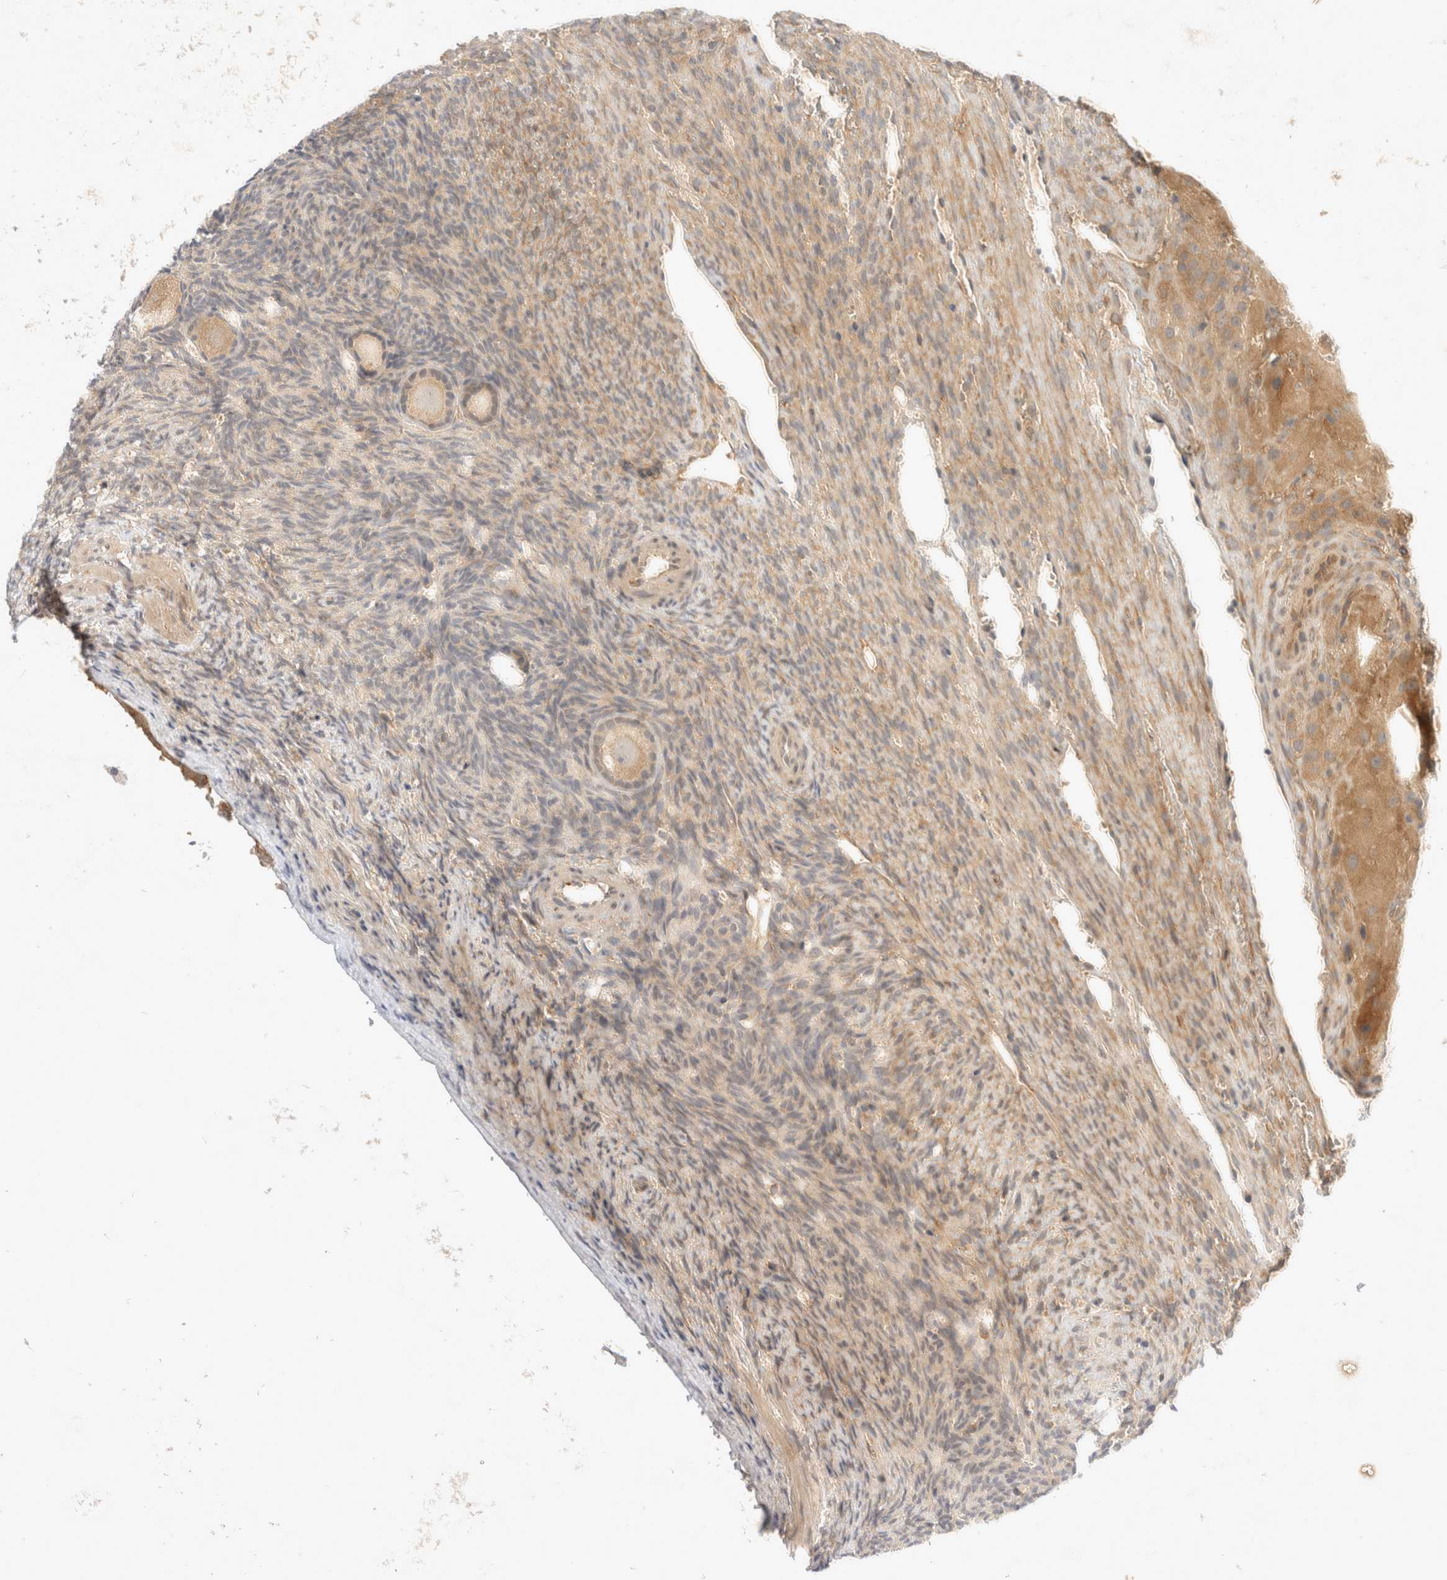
{"staining": {"intensity": "weak", "quantity": ">75%", "location": "cytoplasmic/membranous"}, "tissue": "ovary", "cell_type": "Follicle cells", "image_type": "normal", "snomed": [{"axis": "morphology", "description": "Normal tissue, NOS"}, {"axis": "topography", "description": "Ovary"}], "caption": "Weak cytoplasmic/membranous protein staining is seen in approximately >75% of follicle cells in ovary. (Stains: DAB (3,3'-diaminobenzidine) in brown, nuclei in blue, Microscopy: brightfield microscopy at high magnification).", "gene": "EIF4G3", "patient": {"sex": "female", "age": 34}}